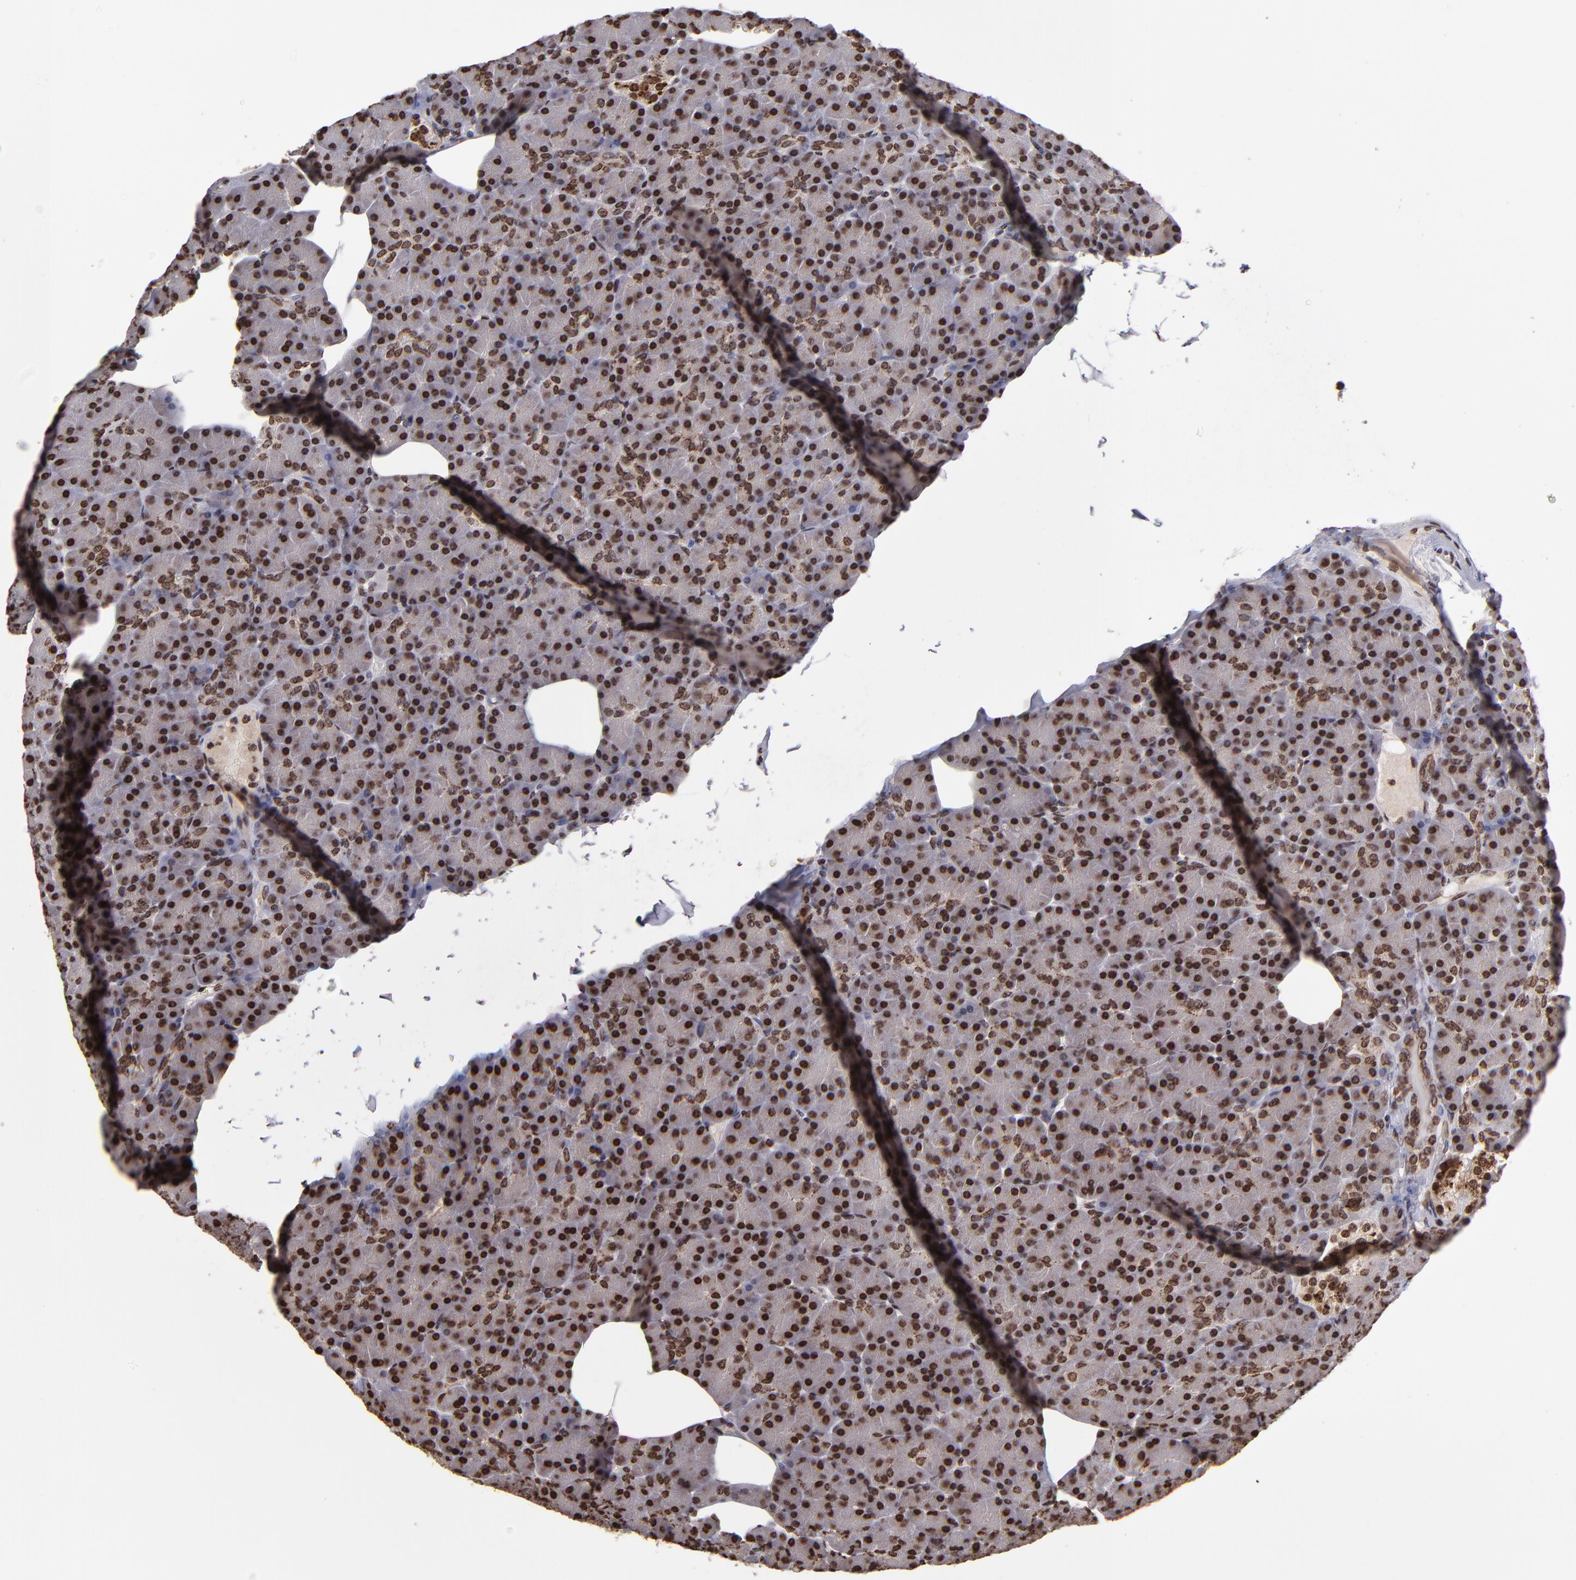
{"staining": {"intensity": "strong", "quantity": ">75%", "location": "cytoplasmic/membranous,nuclear"}, "tissue": "pancreas", "cell_type": "Exocrine glandular cells", "image_type": "normal", "snomed": [{"axis": "morphology", "description": "Normal tissue, NOS"}, {"axis": "topography", "description": "Pancreas"}], "caption": "Immunohistochemical staining of normal human pancreas reveals high levels of strong cytoplasmic/membranous,nuclear expression in about >75% of exocrine glandular cells. (DAB (3,3'-diaminobenzidine) IHC with brightfield microscopy, high magnification).", "gene": "CSDC2", "patient": {"sex": "female", "age": 43}}